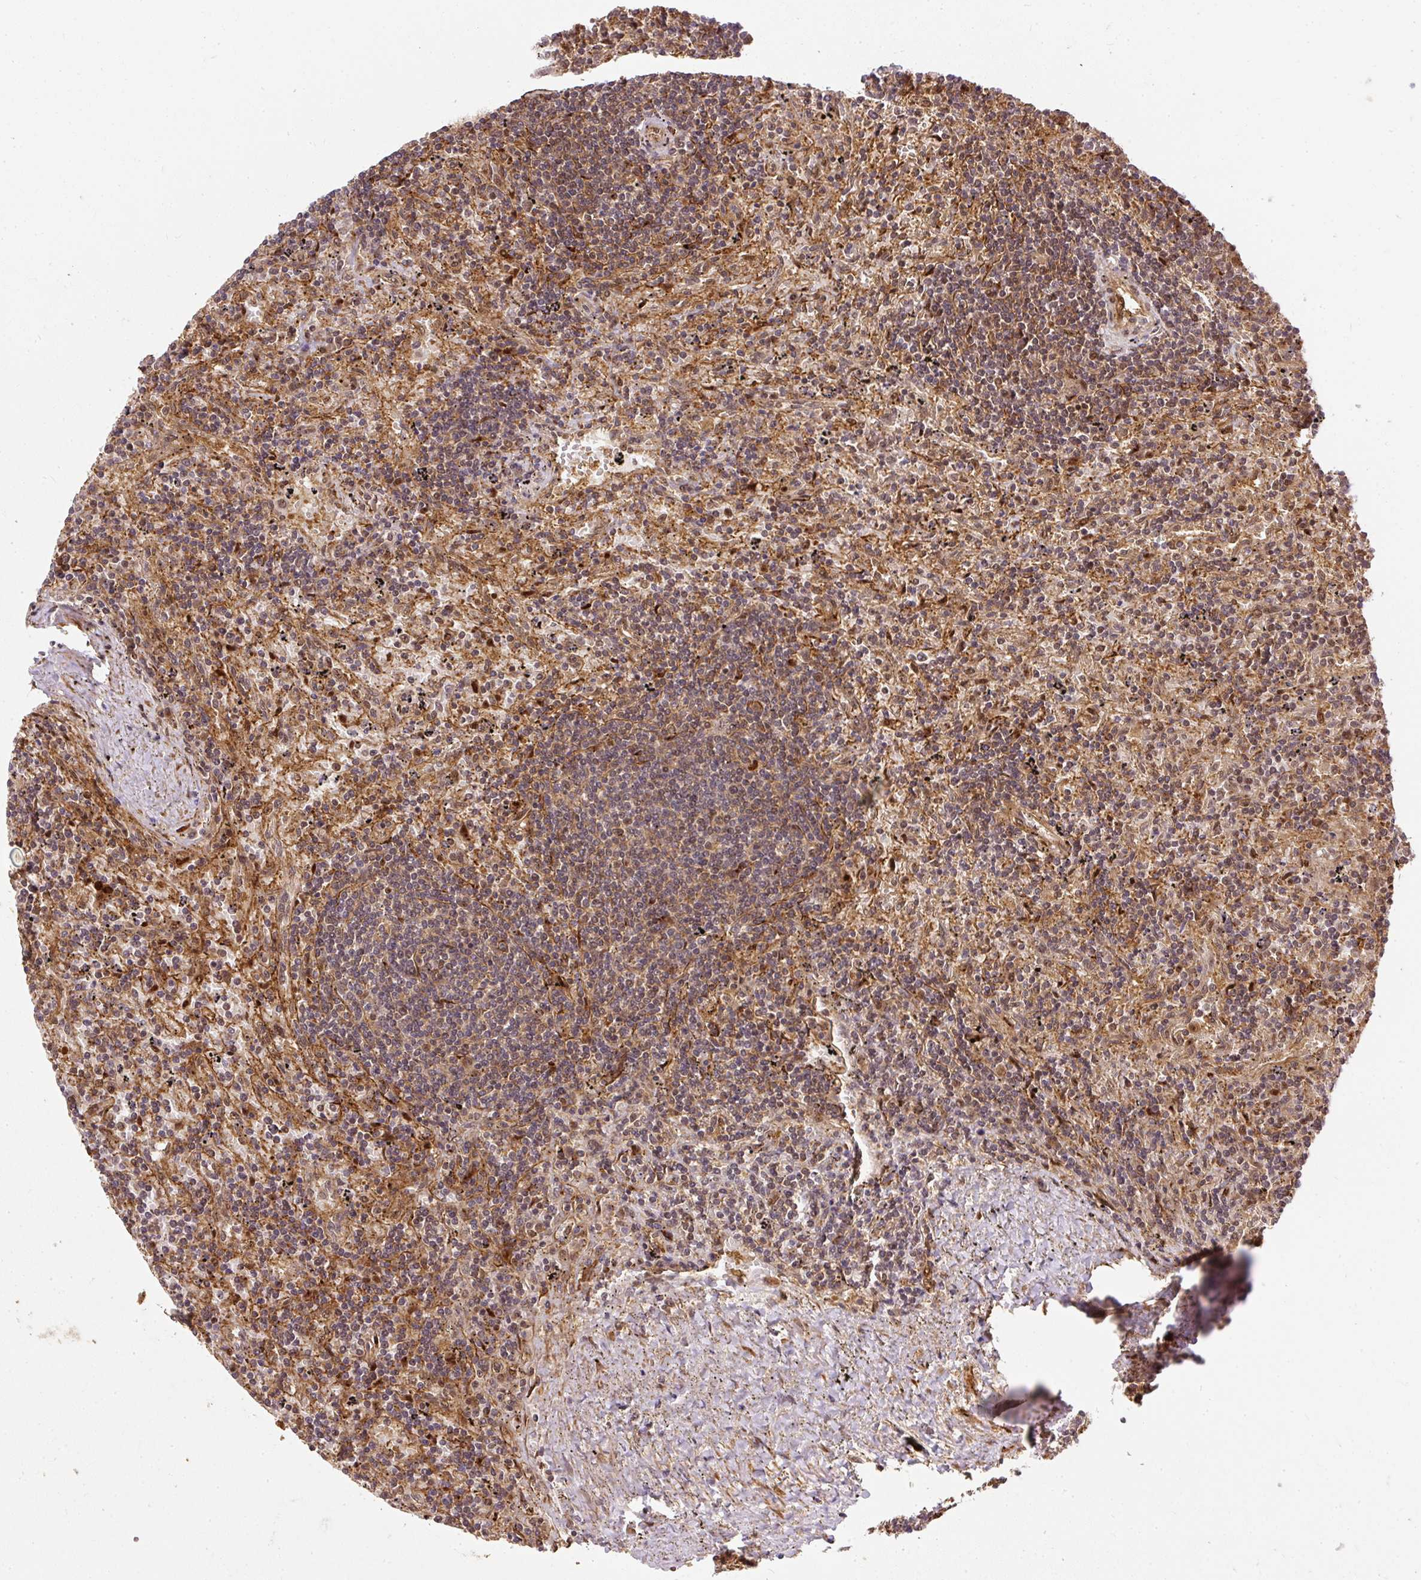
{"staining": {"intensity": "moderate", "quantity": "25%-75%", "location": "cytoplasmic/membranous,nuclear"}, "tissue": "lymphoma", "cell_type": "Tumor cells", "image_type": "cancer", "snomed": [{"axis": "morphology", "description": "Malignant lymphoma, non-Hodgkin's type, Low grade"}, {"axis": "topography", "description": "Spleen"}], "caption": "Lymphoma stained with a brown dye reveals moderate cytoplasmic/membranous and nuclear positive staining in about 25%-75% of tumor cells.", "gene": "PSMD1", "patient": {"sex": "male", "age": 76}}